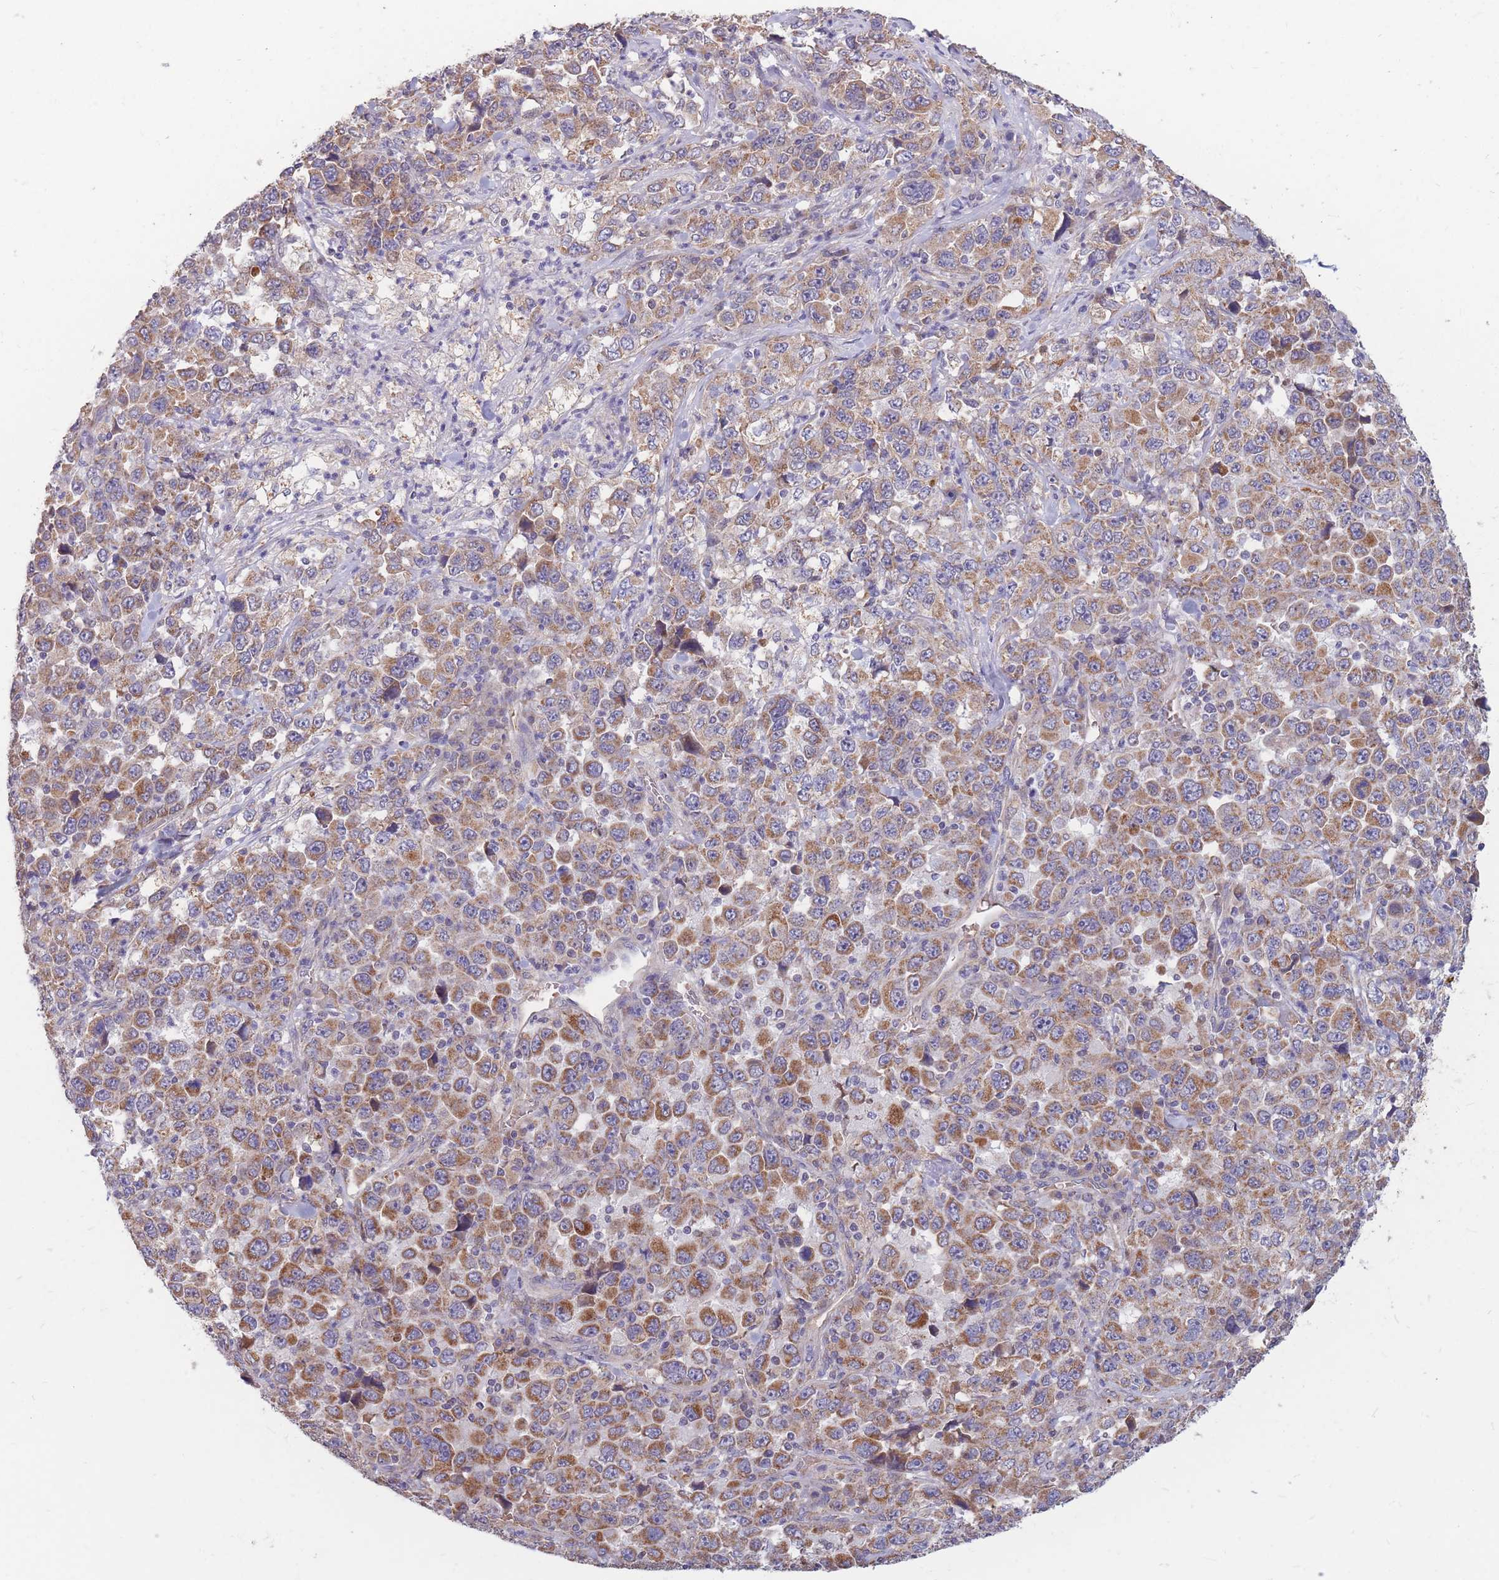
{"staining": {"intensity": "moderate", "quantity": ">75%", "location": "cytoplasmic/membranous"}, "tissue": "stomach cancer", "cell_type": "Tumor cells", "image_type": "cancer", "snomed": [{"axis": "morphology", "description": "Normal tissue, NOS"}, {"axis": "morphology", "description": "Adenocarcinoma, NOS"}, {"axis": "topography", "description": "Stomach, upper"}, {"axis": "topography", "description": "Stomach"}], "caption": "Protein analysis of stomach cancer (adenocarcinoma) tissue demonstrates moderate cytoplasmic/membranous positivity in approximately >75% of tumor cells. Nuclei are stained in blue.", "gene": "PTPMT1", "patient": {"sex": "male", "age": 59}}